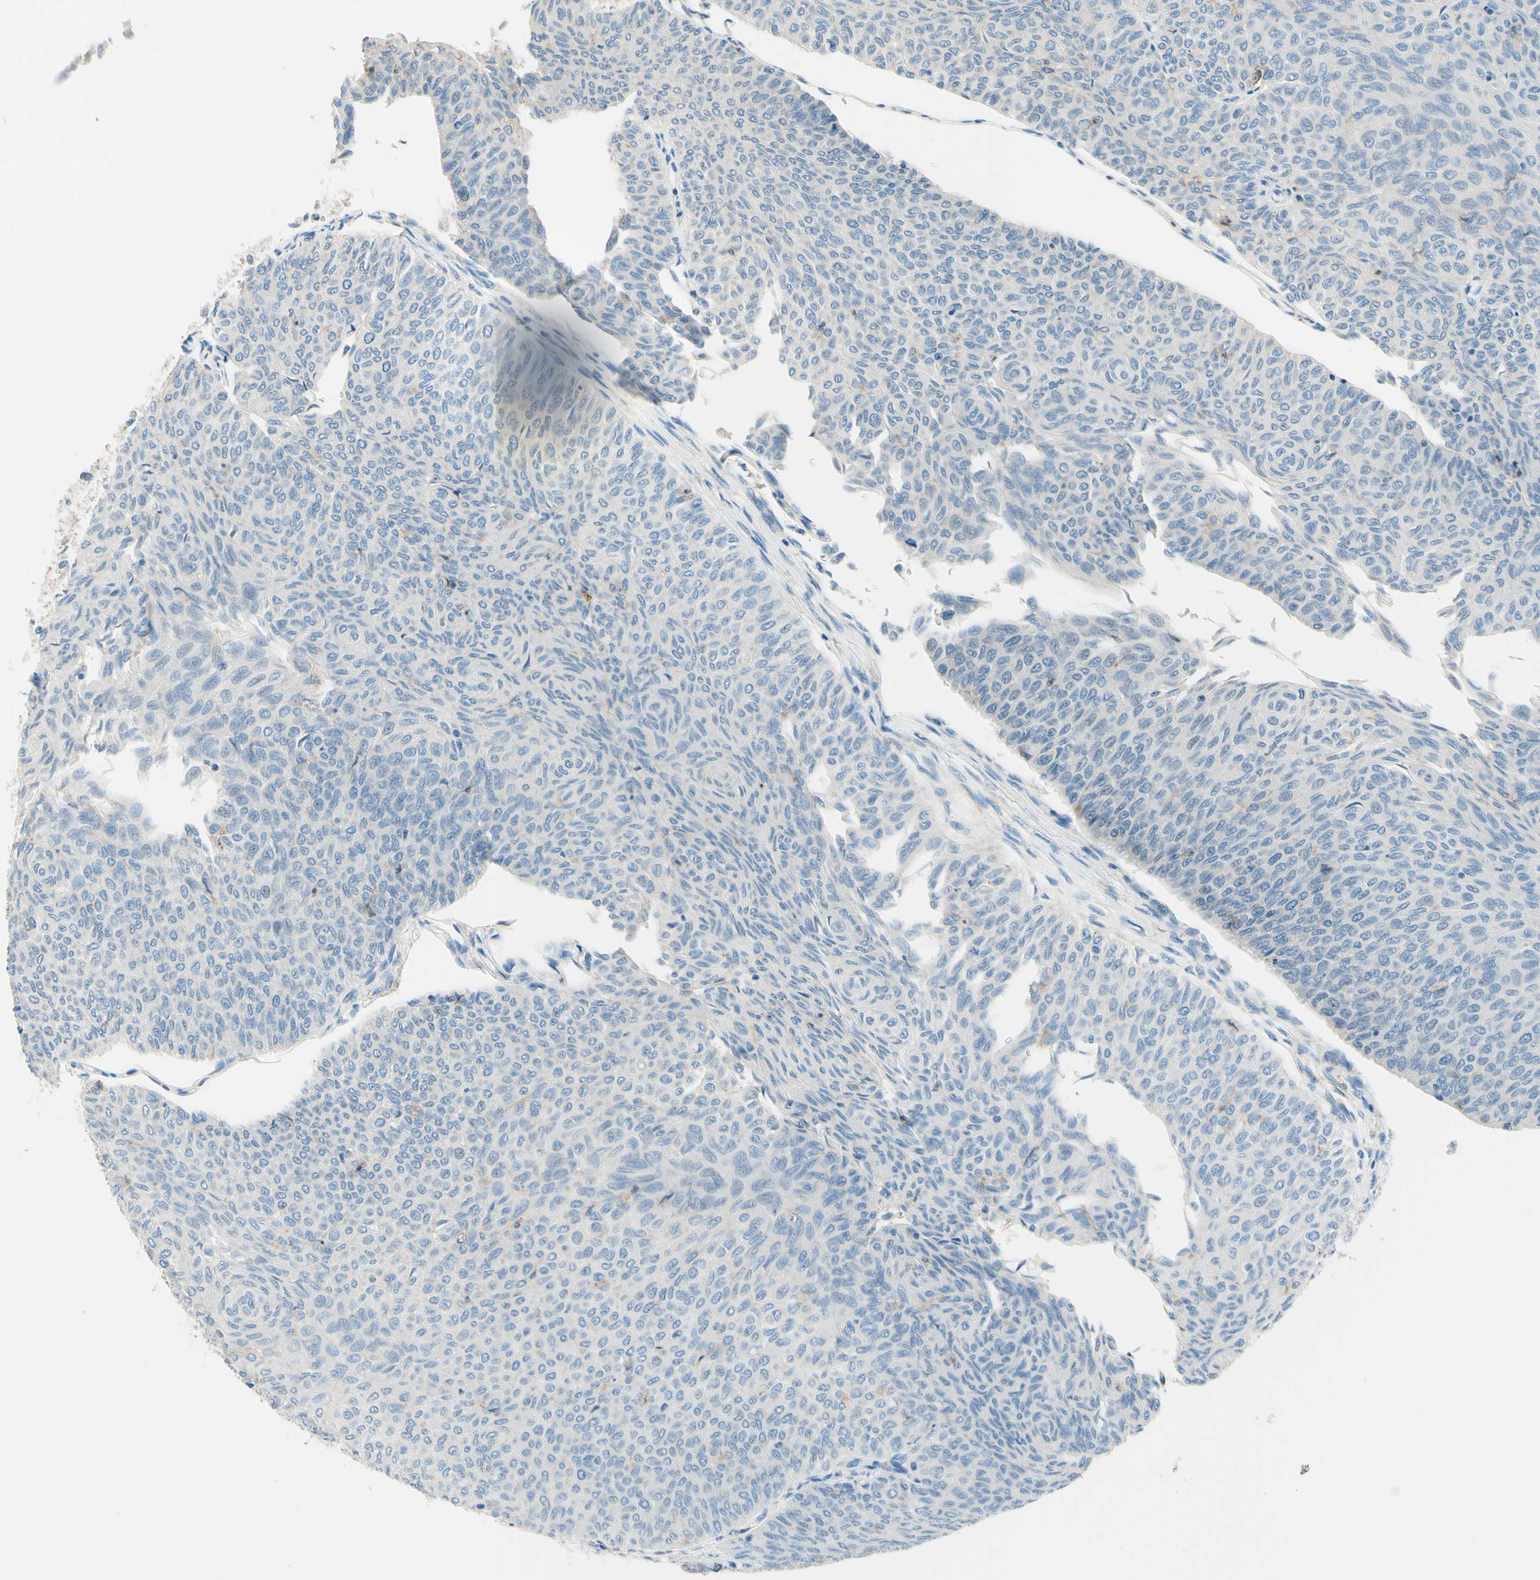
{"staining": {"intensity": "negative", "quantity": "none", "location": "none"}, "tissue": "urothelial cancer", "cell_type": "Tumor cells", "image_type": "cancer", "snomed": [{"axis": "morphology", "description": "Urothelial carcinoma, Low grade"}, {"axis": "topography", "description": "Urinary bladder"}], "caption": "Immunohistochemistry of low-grade urothelial carcinoma displays no positivity in tumor cells.", "gene": "SIGLEC9", "patient": {"sex": "male", "age": 78}}